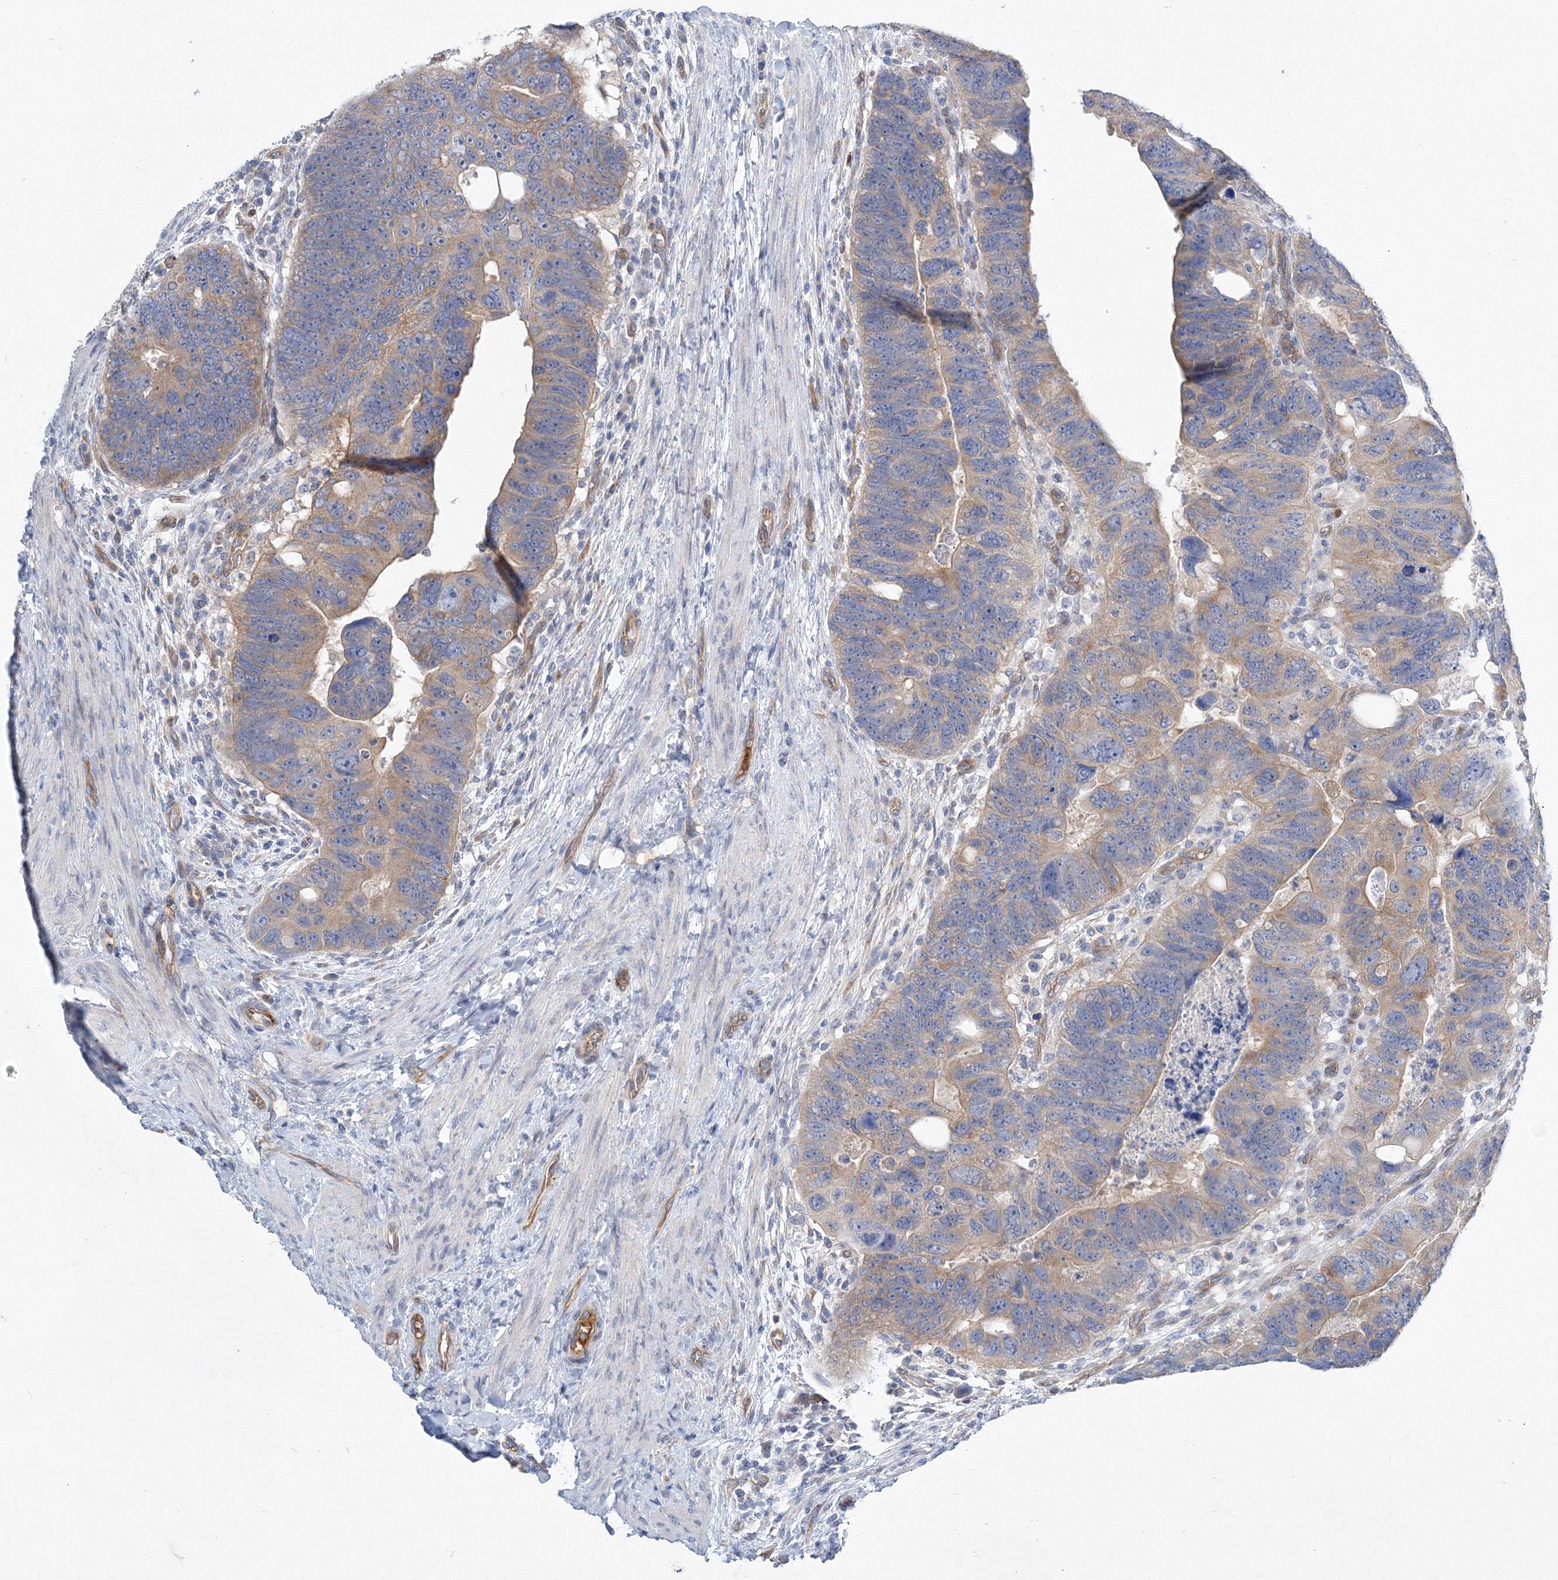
{"staining": {"intensity": "weak", "quantity": ">75%", "location": "cytoplasmic/membranous"}, "tissue": "colorectal cancer", "cell_type": "Tumor cells", "image_type": "cancer", "snomed": [{"axis": "morphology", "description": "Adenocarcinoma, NOS"}, {"axis": "topography", "description": "Rectum"}], "caption": "Tumor cells exhibit low levels of weak cytoplasmic/membranous expression in approximately >75% of cells in human colorectal cancer. (IHC, brightfield microscopy, high magnification).", "gene": "TANC1", "patient": {"sex": "male", "age": 59}}